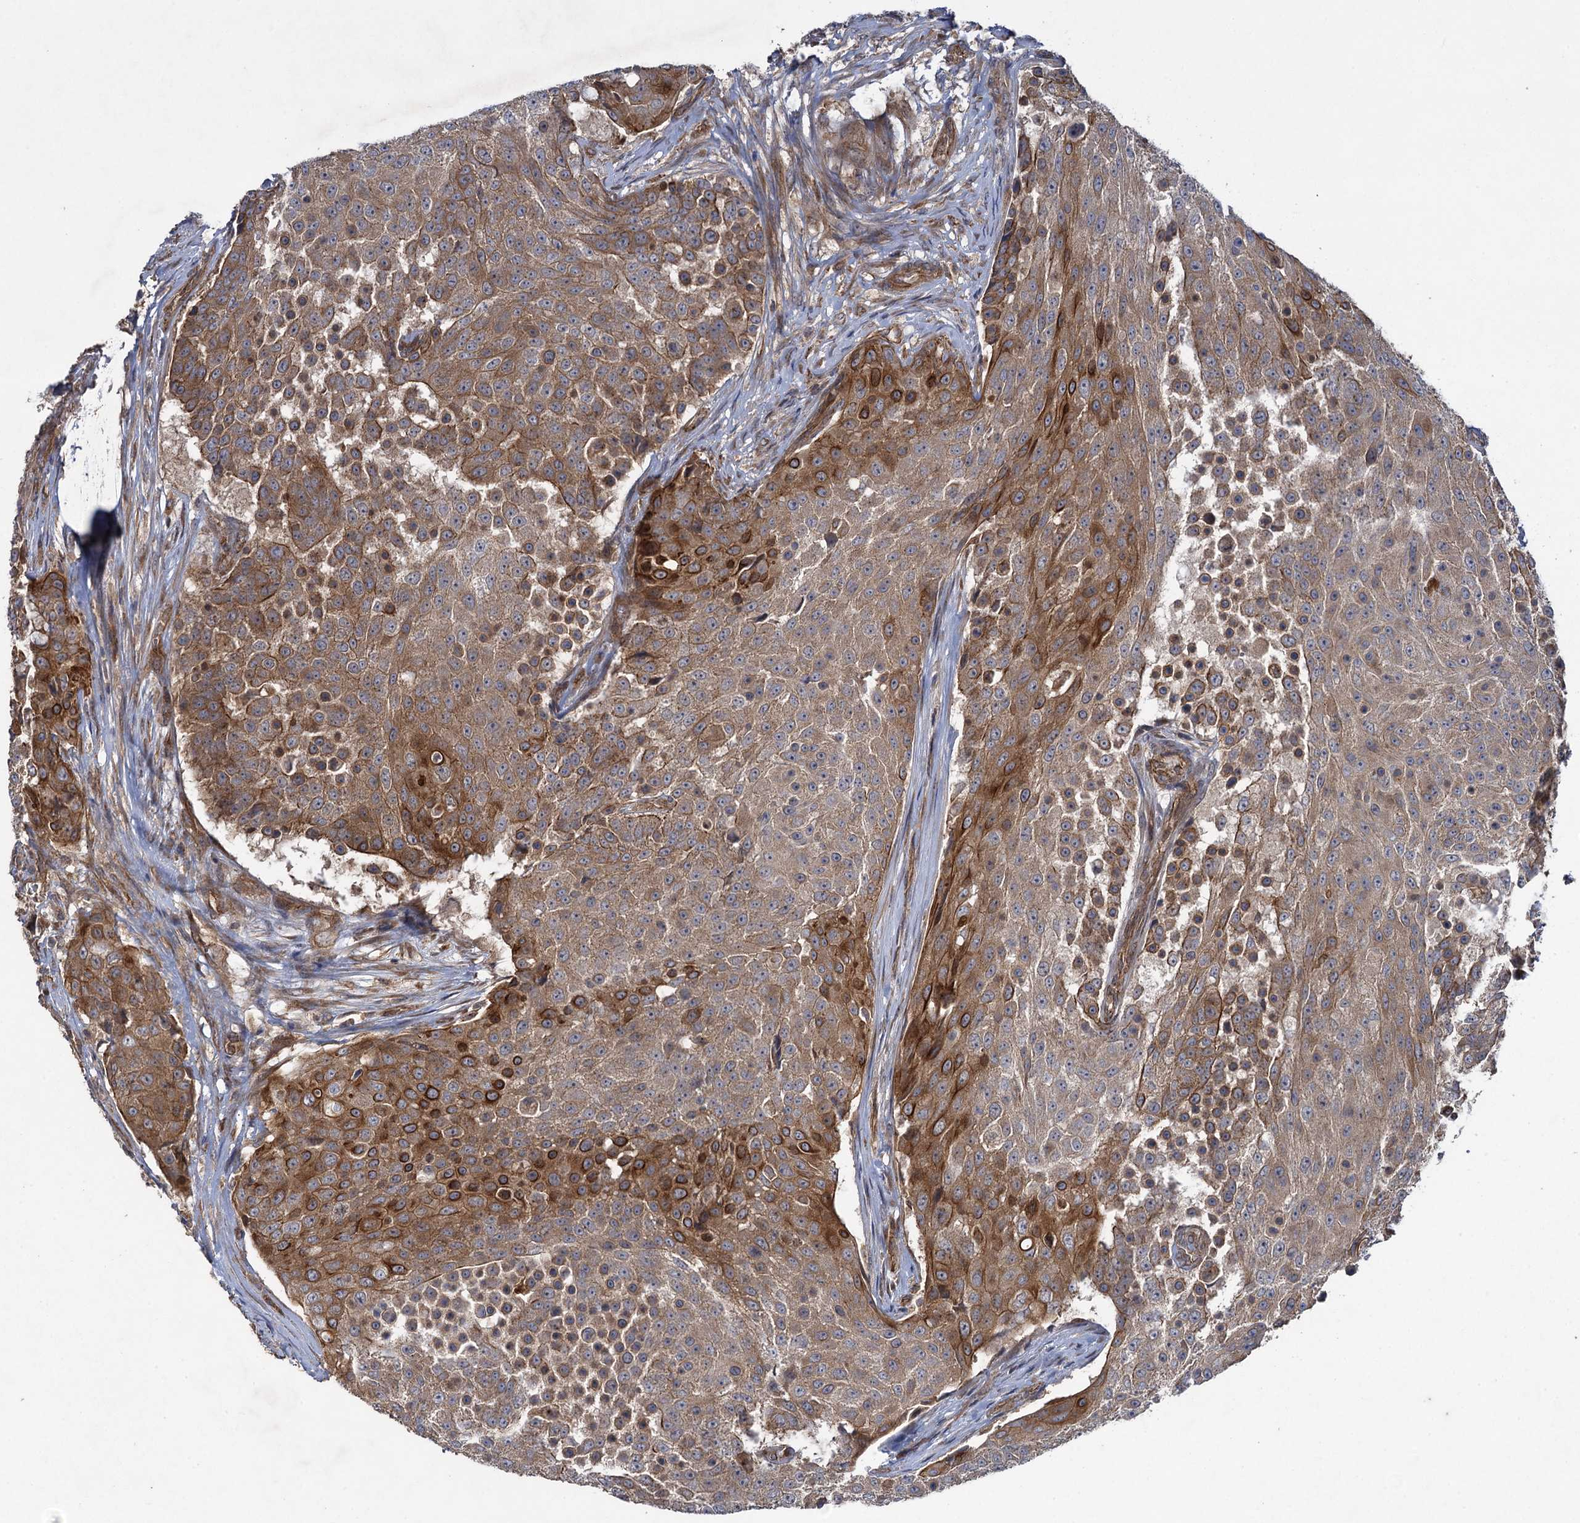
{"staining": {"intensity": "strong", "quantity": "25%-75%", "location": "cytoplasmic/membranous"}, "tissue": "urothelial cancer", "cell_type": "Tumor cells", "image_type": "cancer", "snomed": [{"axis": "morphology", "description": "Urothelial carcinoma, High grade"}, {"axis": "topography", "description": "Urinary bladder"}], "caption": "Urothelial cancer was stained to show a protein in brown. There is high levels of strong cytoplasmic/membranous expression in approximately 25%-75% of tumor cells. The staining was performed using DAB to visualize the protein expression in brown, while the nuclei were stained in blue with hematoxylin (Magnification: 20x).", "gene": "HAUS1", "patient": {"sex": "female", "age": 63}}